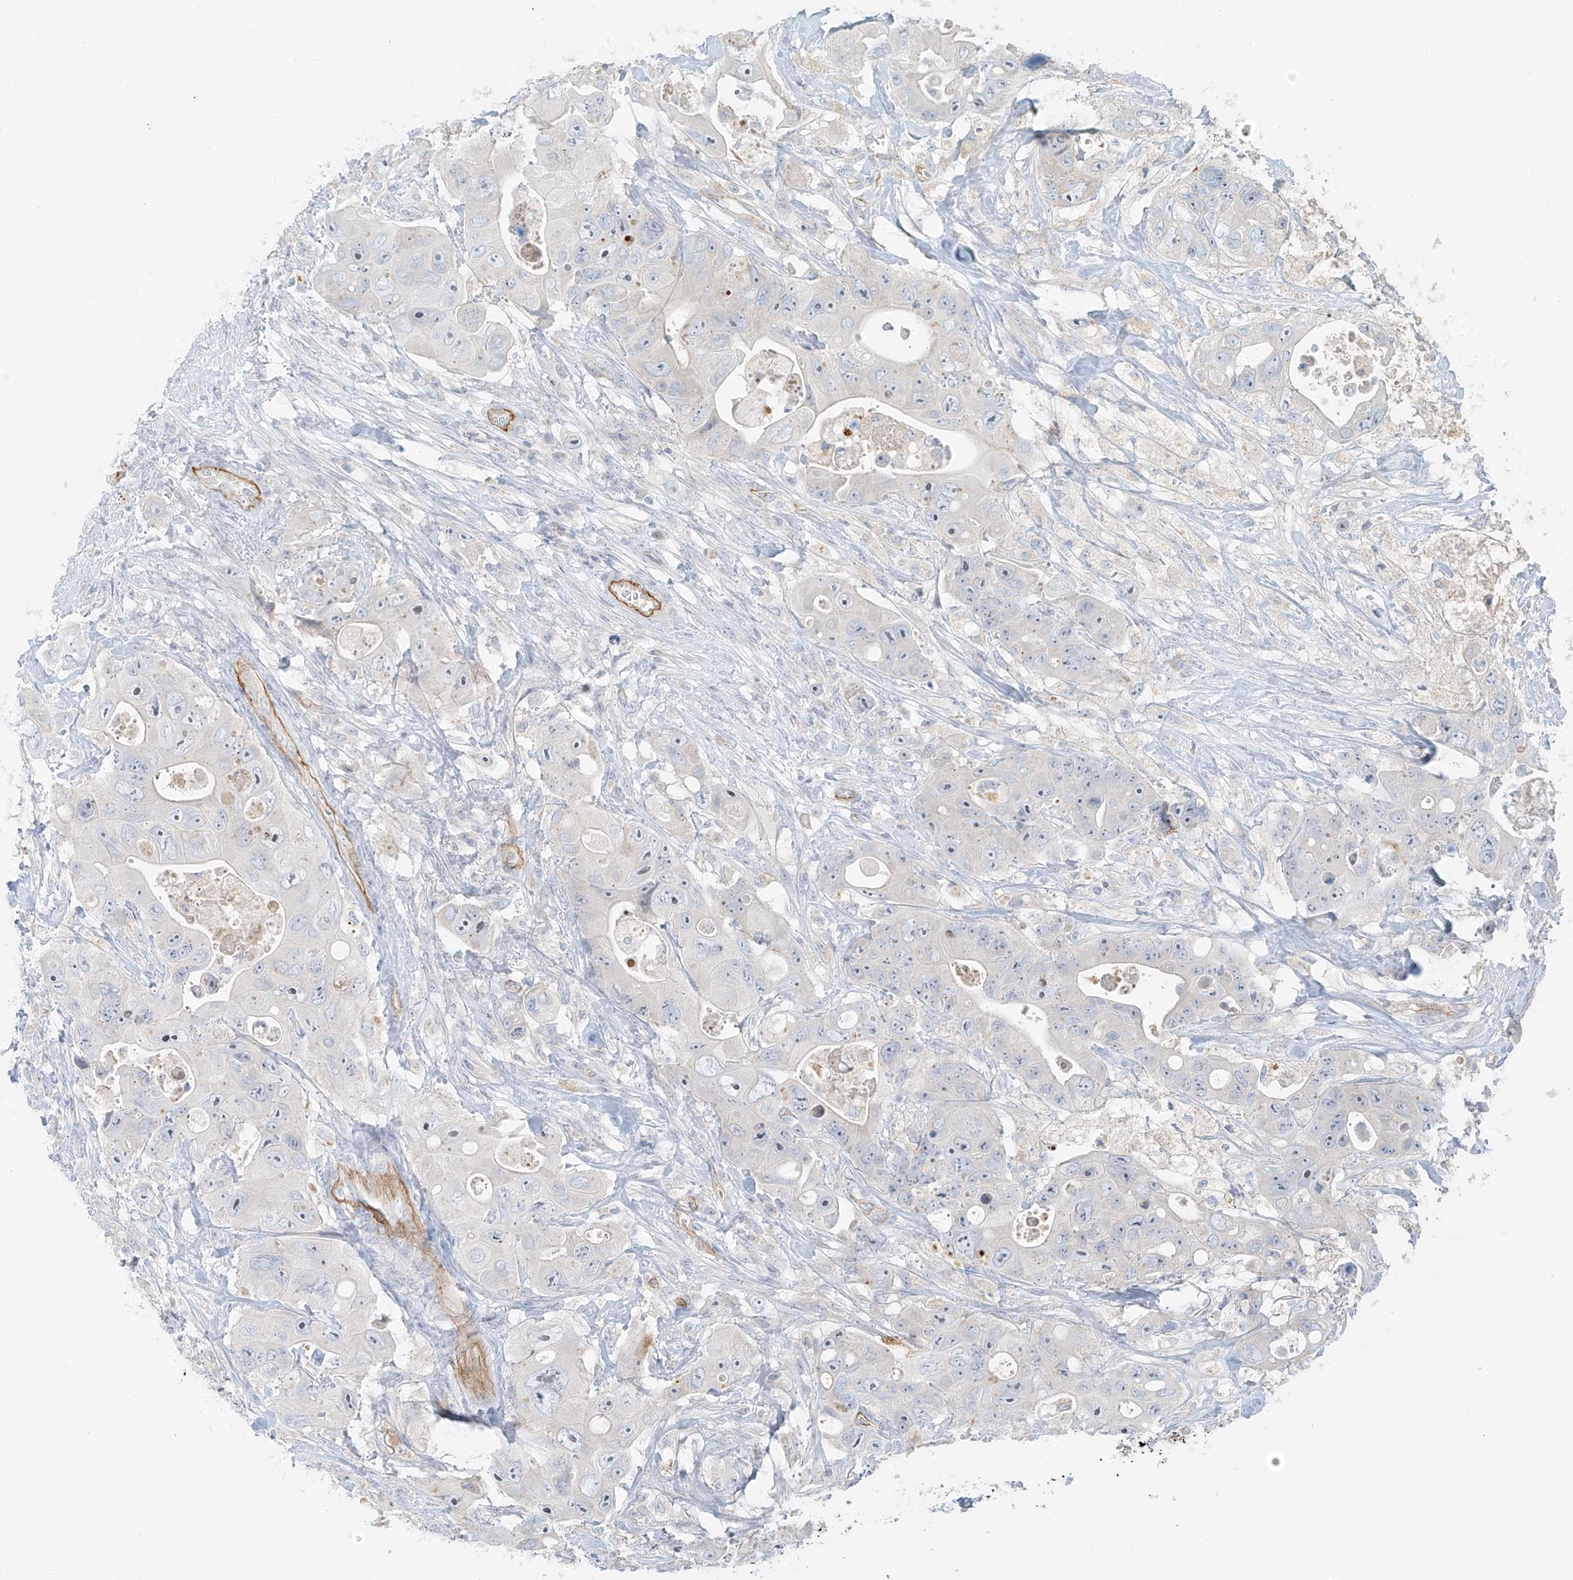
{"staining": {"intensity": "negative", "quantity": "none", "location": "none"}, "tissue": "colorectal cancer", "cell_type": "Tumor cells", "image_type": "cancer", "snomed": [{"axis": "morphology", "description": "Adenocarcinoma, NOS"}, {"axis": "topography", "description": "Colon"}], "caption": "Photomicrograph shows no significant protein expression in tumor cells of colorectal cancer.", "gene": "C2orf42", "patient": {"sex": "female", "age": 46}}